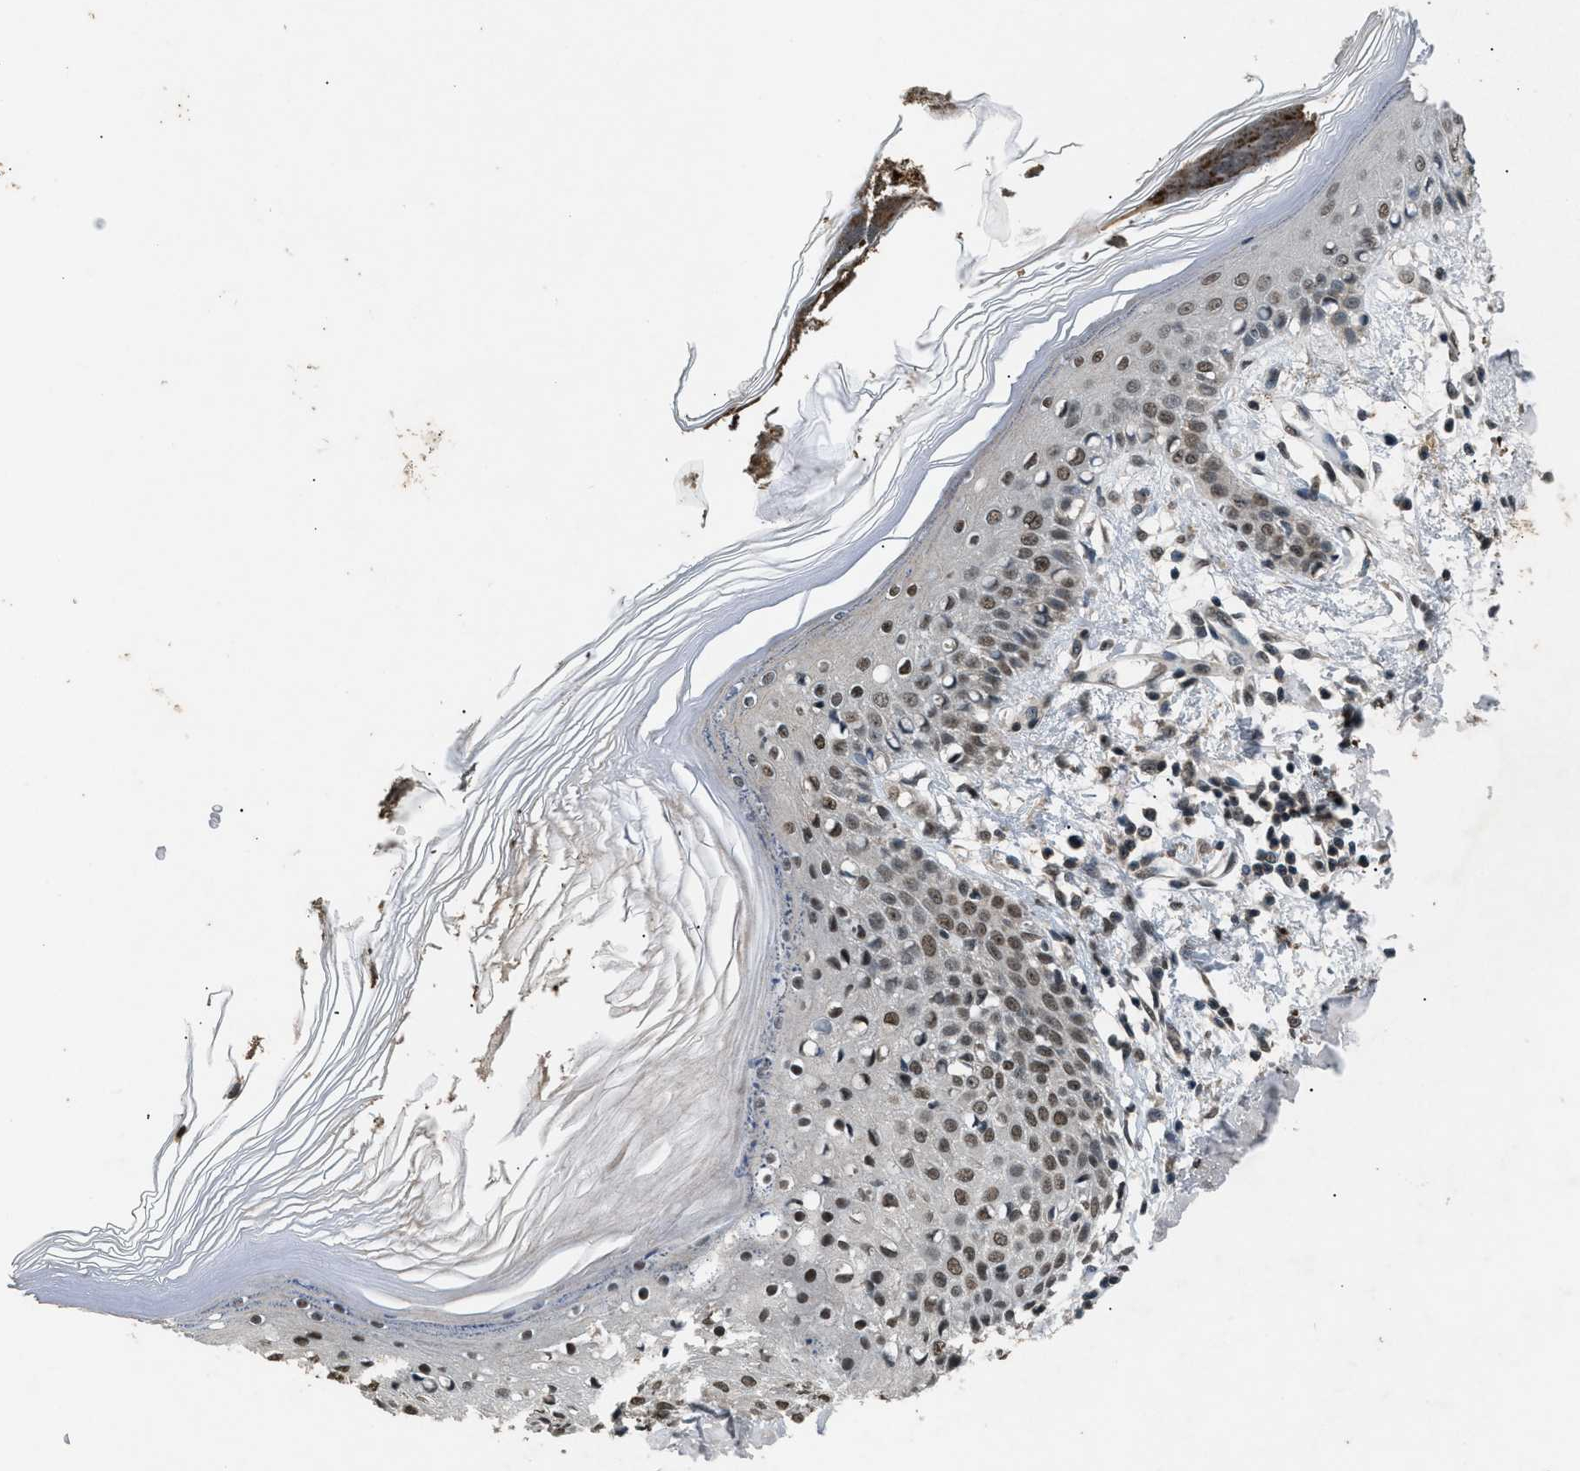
{"staining": {"intensity": "moderate", "quantity": ">75%", "location": "nuclear"}, "tissue": "skin", "cell_type": "Fibroblasts", "image_type": "normal", "snomed": [{"axis": "morphology", "description": "Normal tissue, NOS"}, {"axis": "topography", "description": "Skin"}], "caption": "This micrograph demonstrates normal skin stained with IHC to label a protein in brown. The nuclear of fibroblasts show moderate positivity for the protein. Nuclei are counter-stained blue.", "gene": "RBM5", "patient": {"sex": "male", "age": 53}}